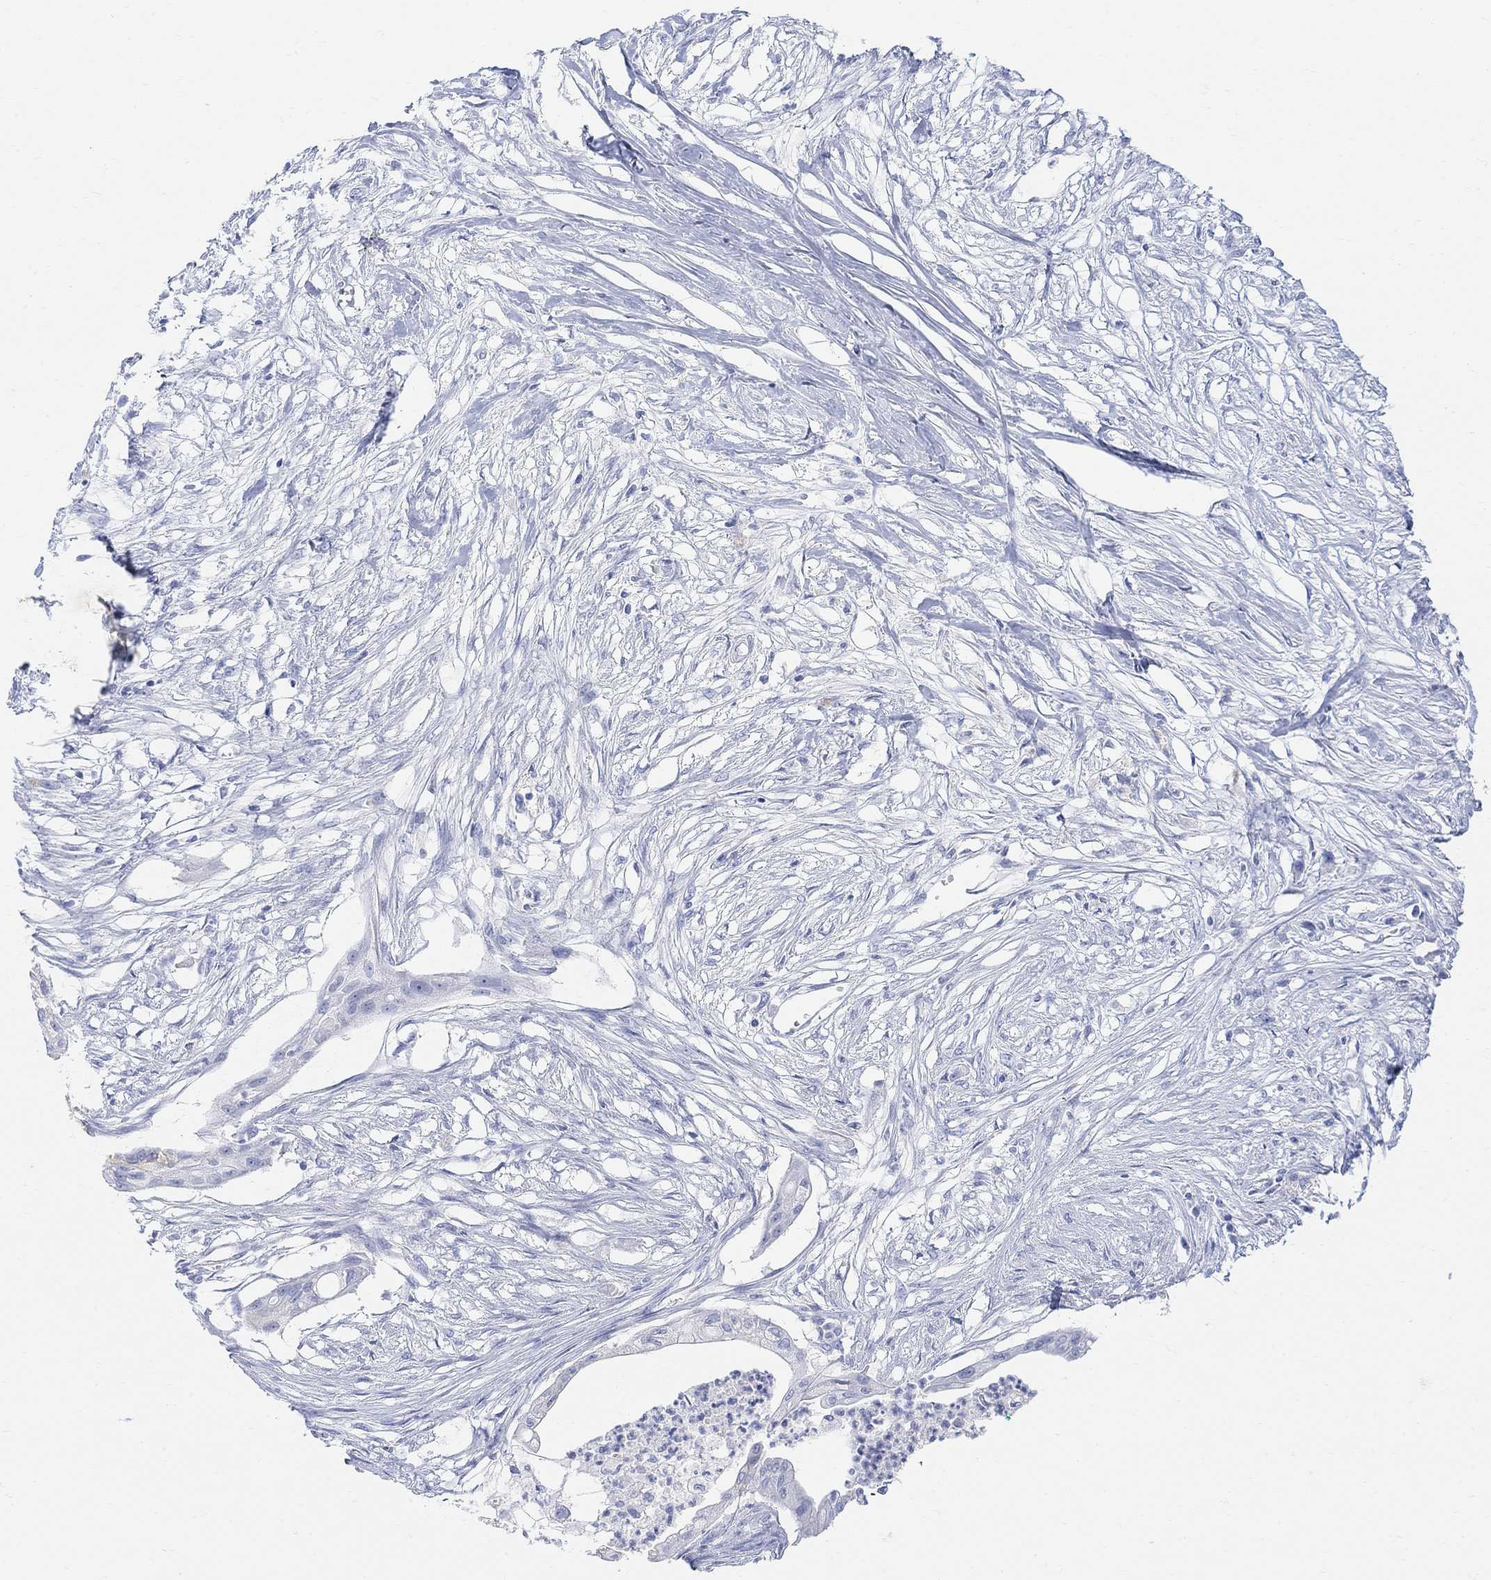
{"staining": {"intensity": "negative", "quantity": "none", "location": "none"}, "tissue": "pancreatic cancer", "cell_type": "Tumor cells", "image_type": "cancer", "snomed": [{"axis": "morphology", "description": "Normal tissue, NOS"}, {"axis": "morphology", "description": "Adenocarcinoma, NOS"}, {"axis": "topography", "description": "Pancreas"}], "caption": "DAB immunohistochemical staining of human pancreatic cancer exhibits no significant positivity in tumor cells. (Stains: DAB (3,3'-diaminobenzidine) immunohistochemistry (IHC) with hematoxylin counter stain, Microscopy: brightfield microscopy at high magnification).", "gene": "RETNLB", "patient": {"sex": "female", "age": 58}}